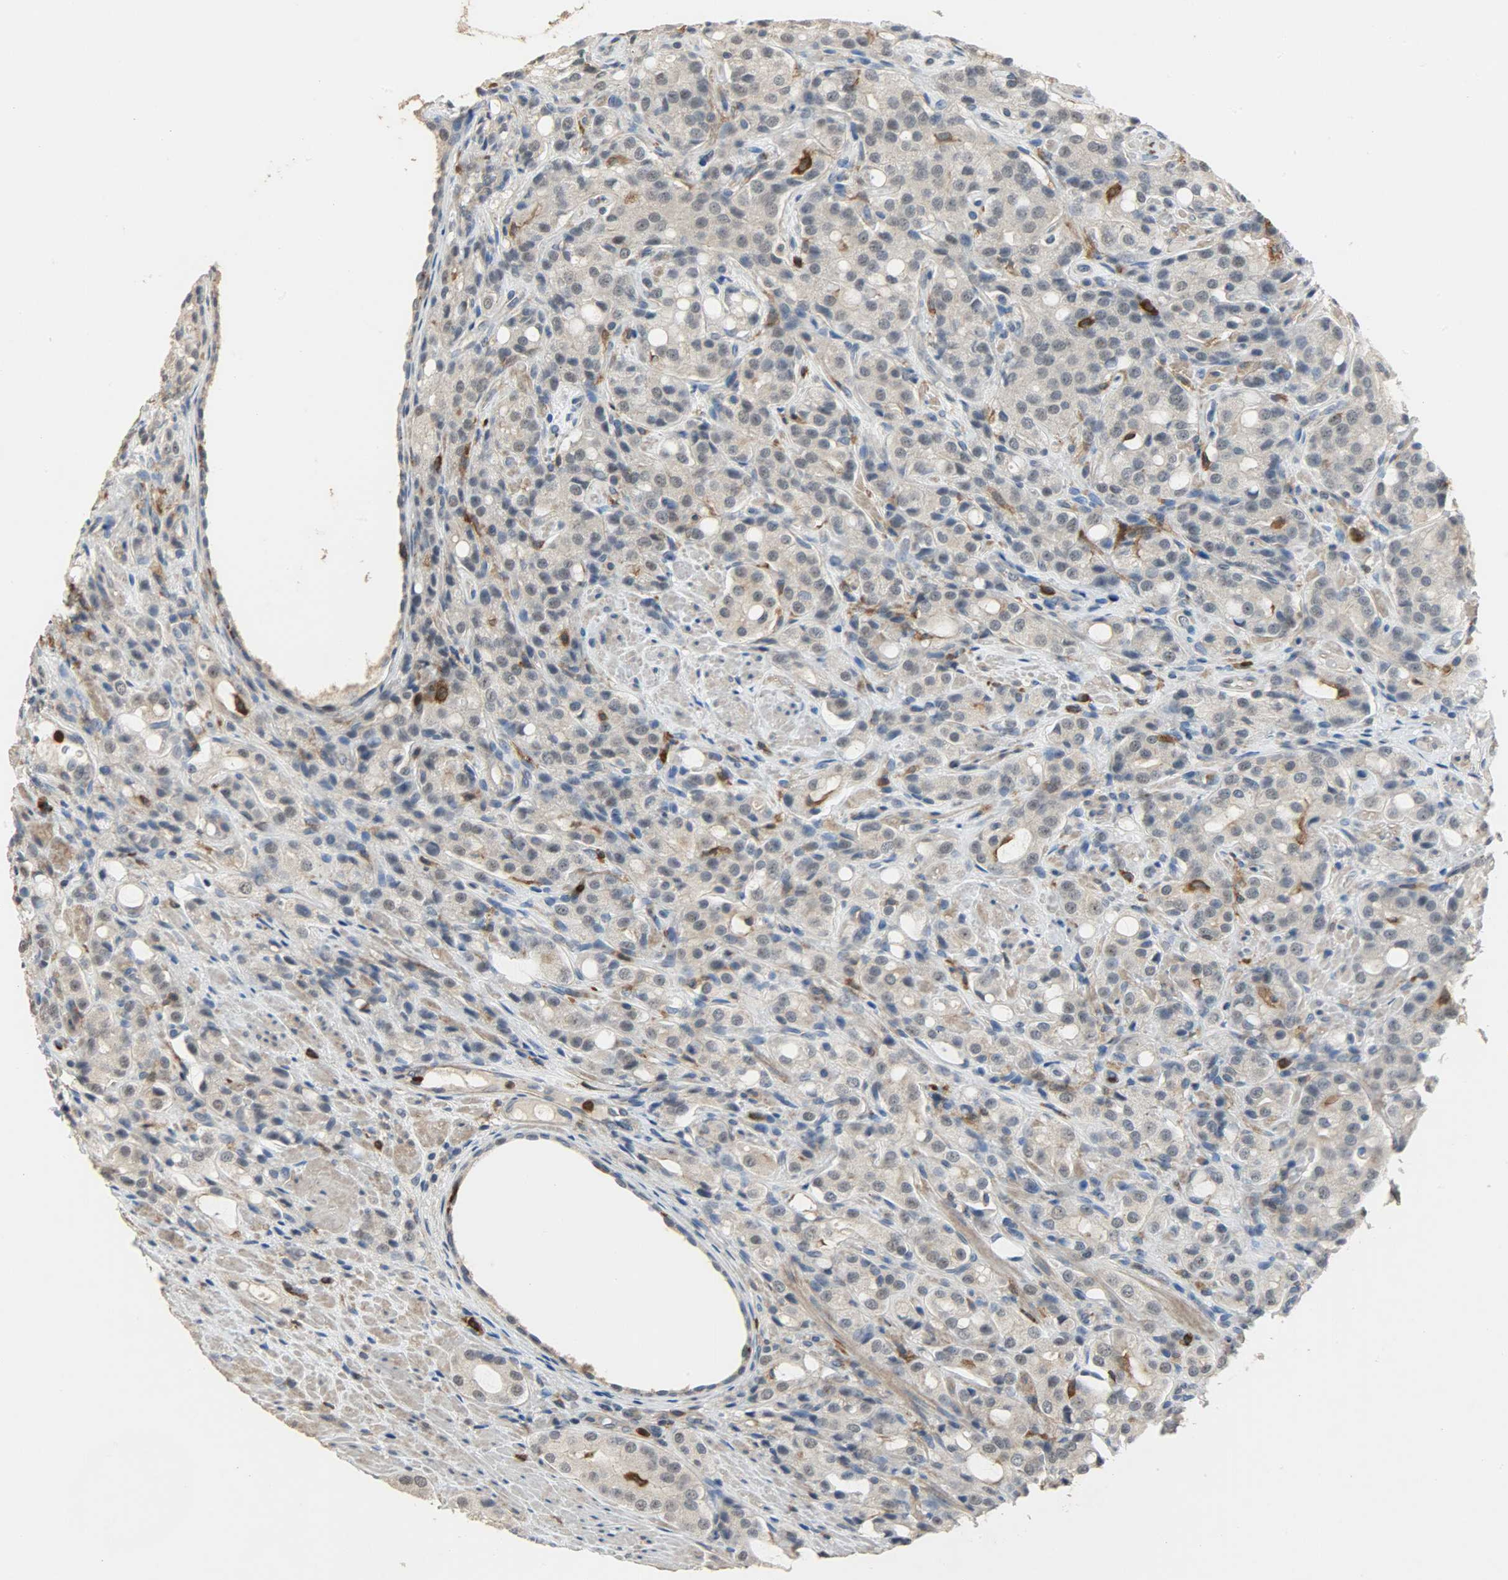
{"staining": {"intensity": "weak", "quantity": "25%-75%", "location": "cytoplasmic/membranous"}, "tissue": "prostate cancer", "cell_type": "Tumor cells", "image_type": "cancer", "snomed": [{"axis": "morphology", "description": "Adenocarcinoma, High grade"}, {"axis": "topography", "description": "Prostate"}], "caption": "Immunohistochemistry (DAB) staining of prostate cancer (high-grade adenocarcinoma) shows weak cytoplasmic/membranous protein expression in approximately 25%-75% of tumor cells. Immunohistochemistry (ihc) stains the protein in brown and the nuclei are stained blue.", "gene": "SKAP2", "patient": {"sex": "male", "age": 72}}